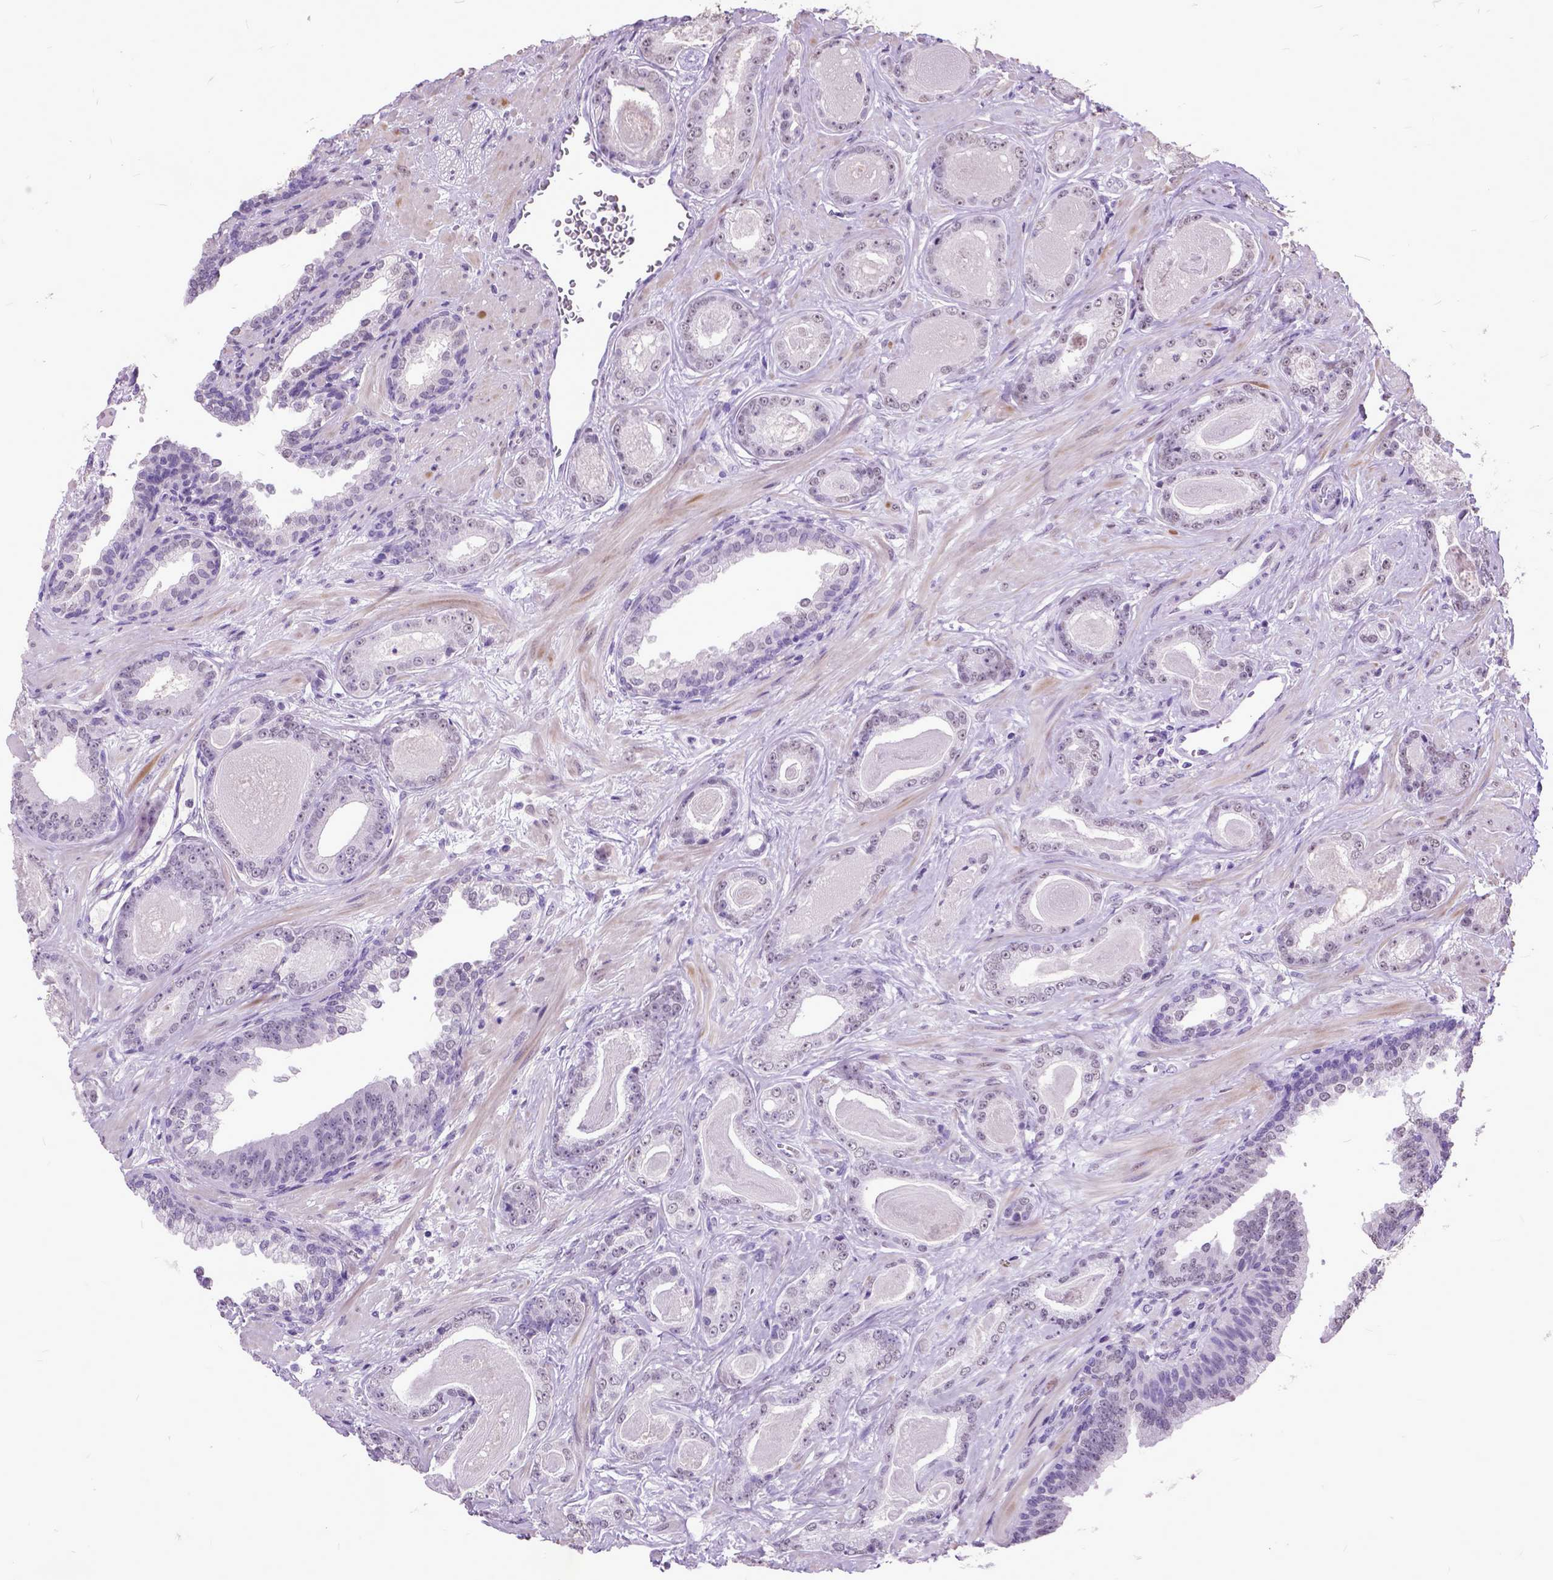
{"staining": {"intensity": "negative", "quantity": "none", "location": "none"}, "tissue": "prostate cancer", "cell_type": "Tumor cells", "image_type": "cancer", "snomed": [{"axis": "morphology", "description": "Adenocarcinoma, Low grade"}, {"axis": "topography", "description": "Prostate"}], "caption": "An immunohistochemistry (IHC) histopathology image of prostate cancer (low-grade adenocarcinoma) is shown. There is no staining in tumor cells of prostate cancer (low-grade adenocarcinoma).", "gene": "MARCHF10", "patient": {"sex": "male", "age": 61}}